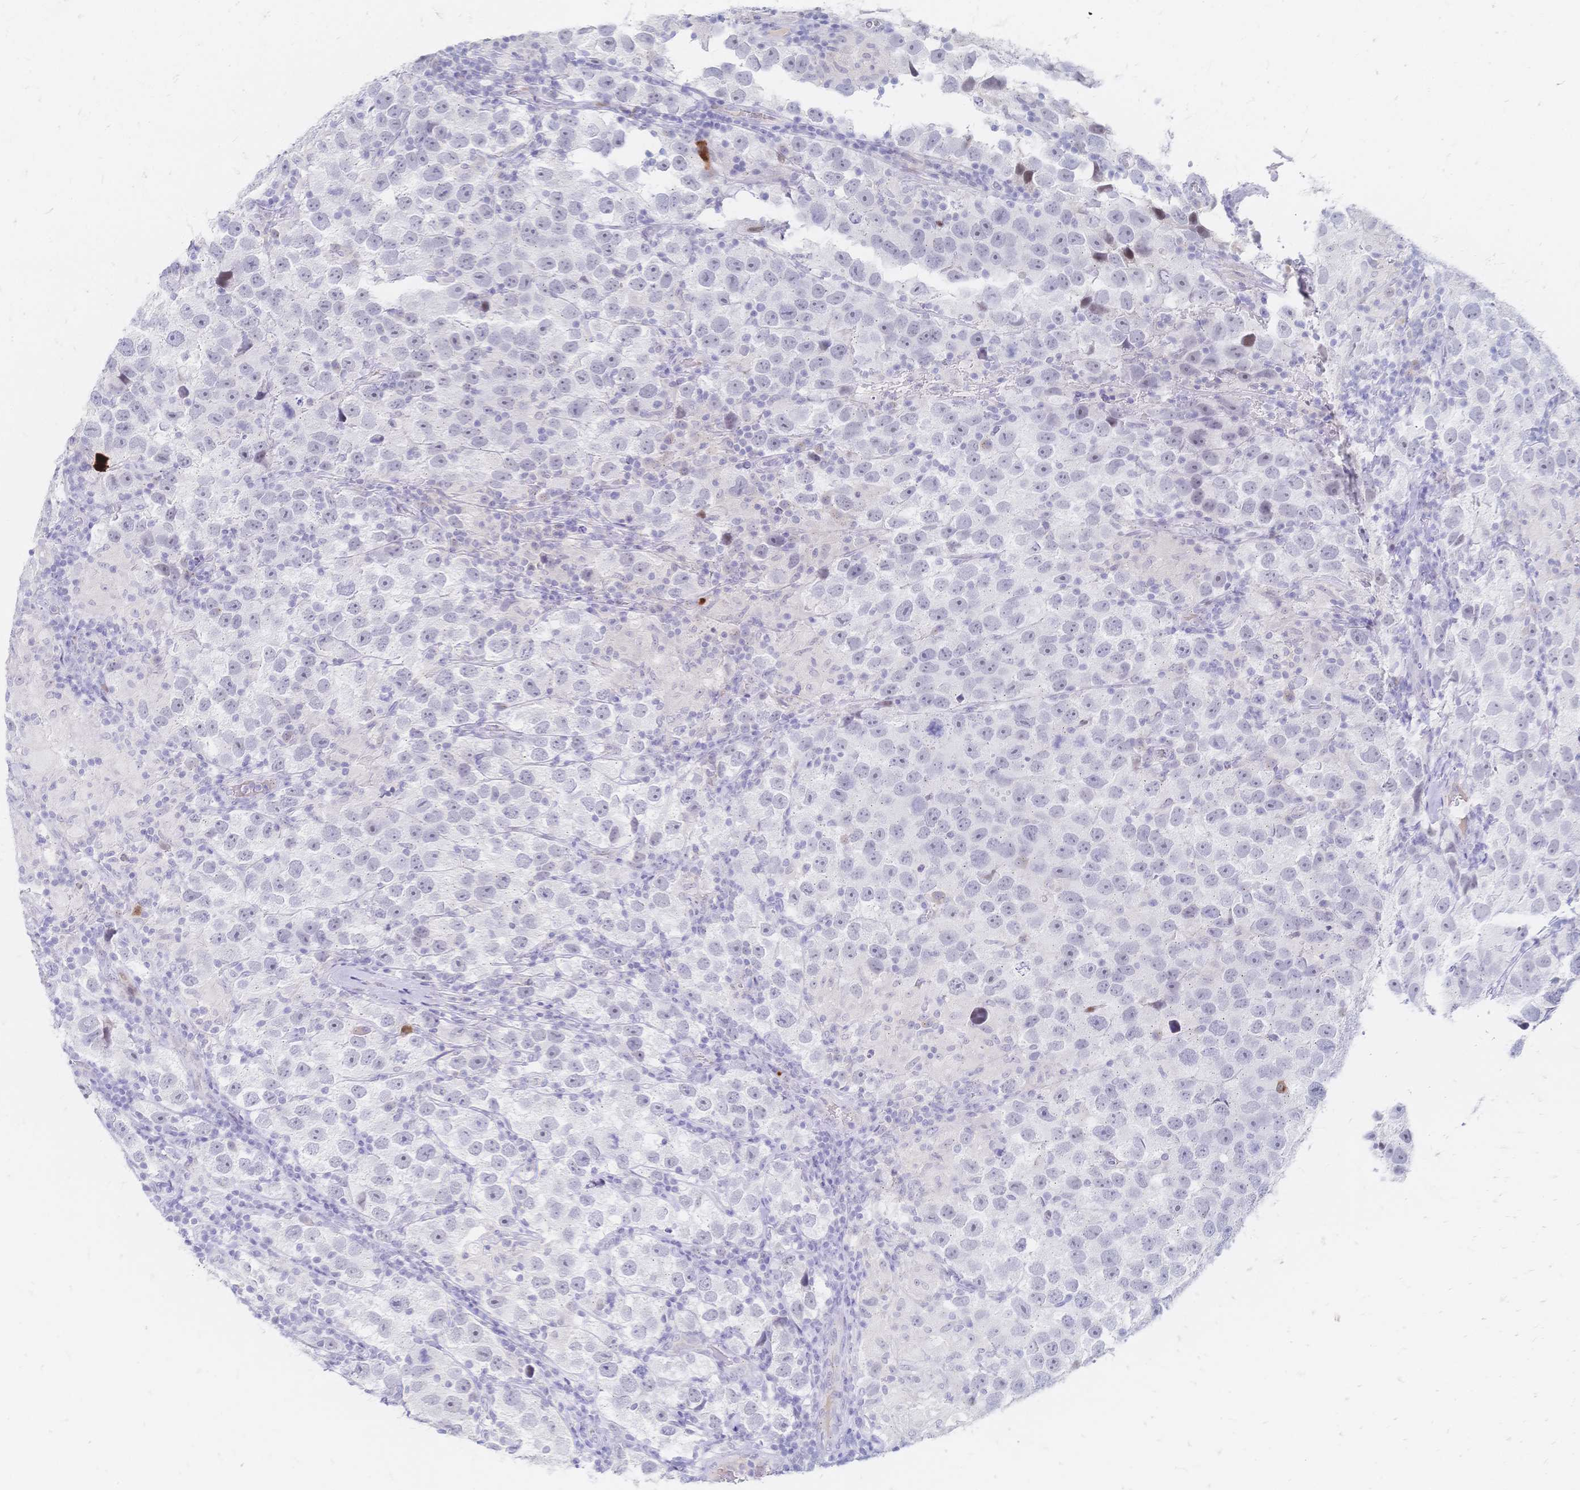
{"staining": {"intensity": "negative", "quantity": "none", "location": "none"}, "tissue": "testis cancer", "cell_type": "Tumor cells", "image_type": "cancer", "snomed": [{"axis": "morphology", "description": "Seminoma, NOS"}, {"axis": "topography", "description": "Testis"}], "caption": "IHC micrograph of neoplastic tissue: testis seminoma stained with DAB demonstrates no significant protein expression in tumor cells.", "gene": "PSORS1C2", "patient": {"sex": "male", "age": 26}}